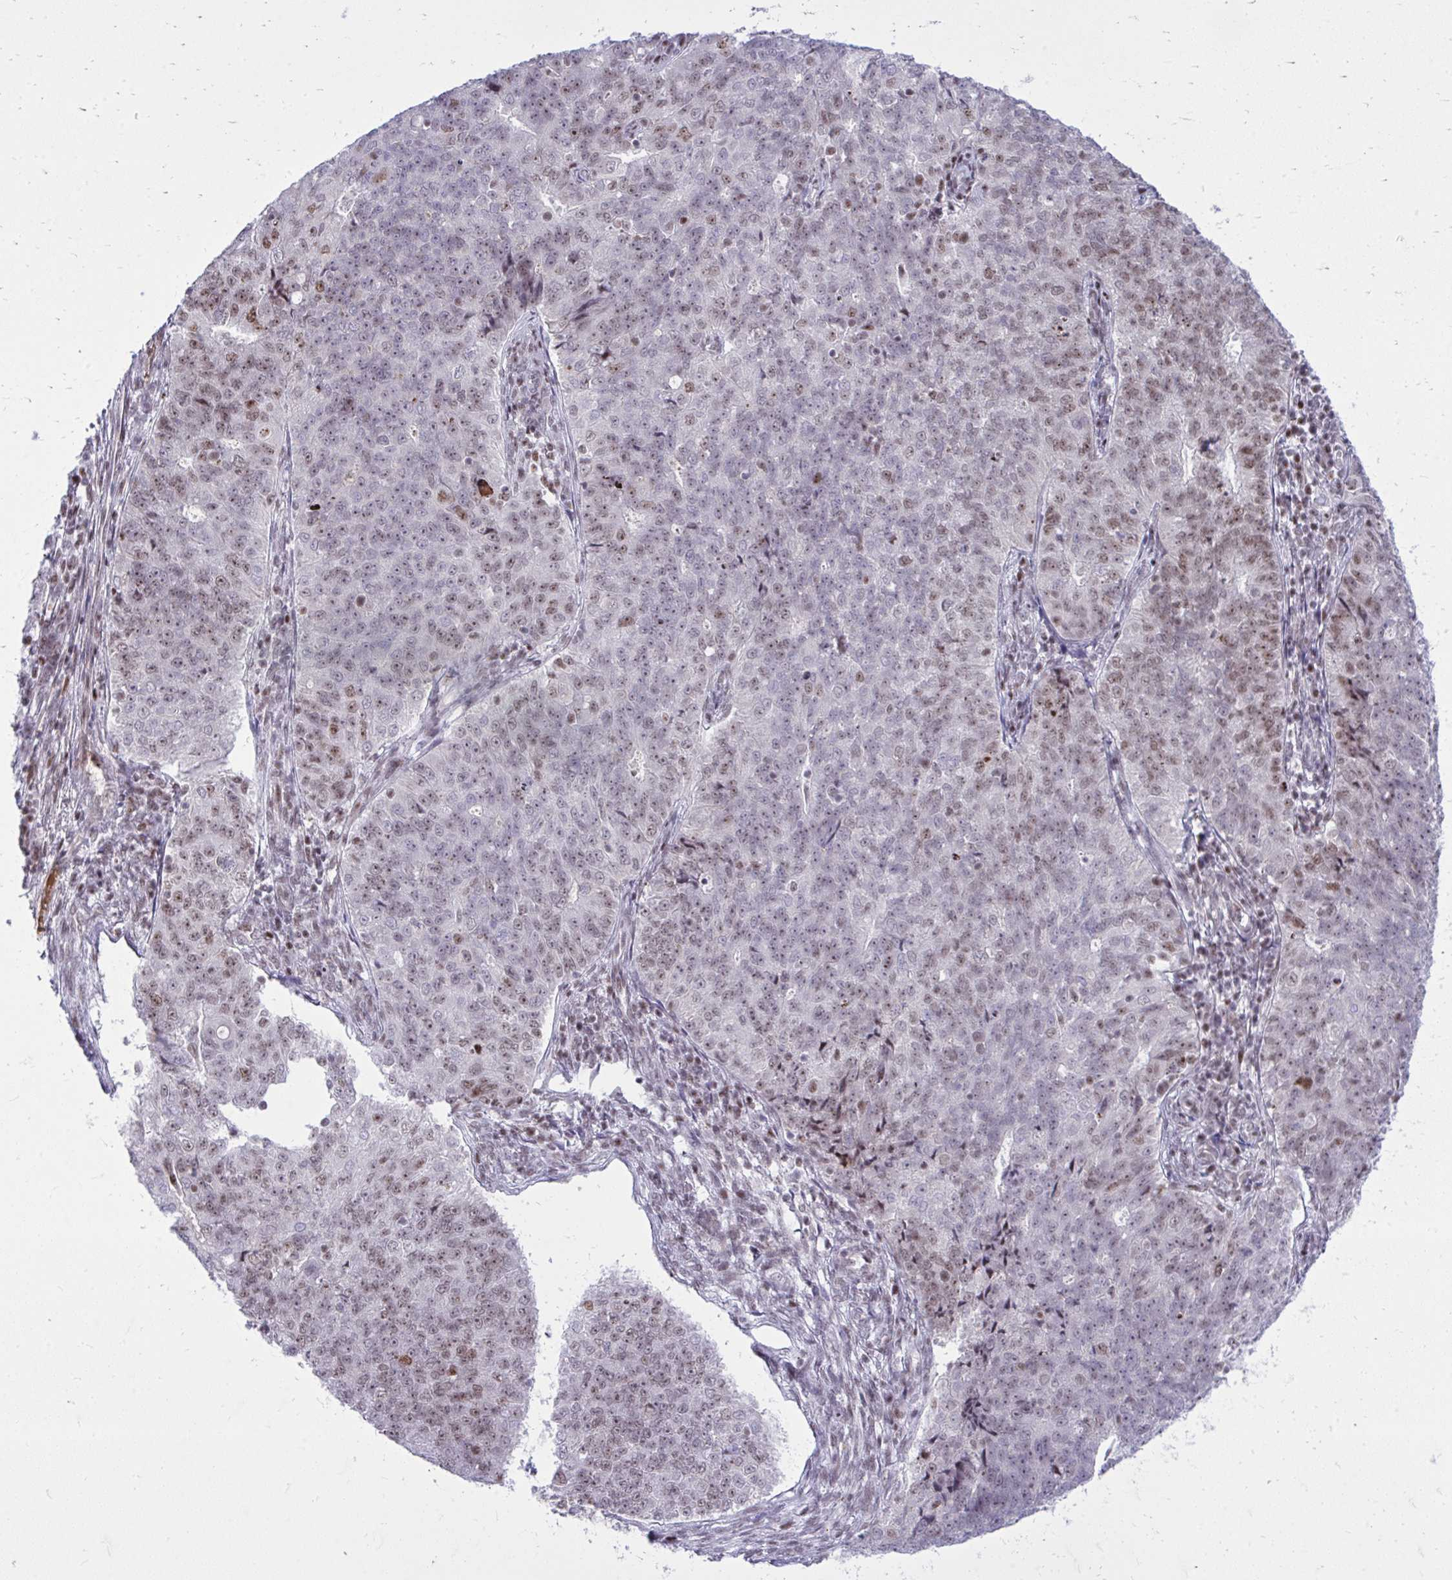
{"staining": {"intensity": "weak", "quantity": "25%-75%", "location": "nuclear"}, "tissue": "endometrial cancer", "cell_type": "Tumor cells", "image_type": "cancer", "snomed": [{"axis": "morphology", "description": "Adenocarcinoma, NOS"}, {"axis": "topography", "description": "Endometrium"}], "caption": "Endometrial adenocarcinoma stained with IHC demonstrates weak nuclear positivity in approximately 25%-75% of tumor cells.", "gene": "C14orf39", "patient": {"sex": "female", "age": 43}}